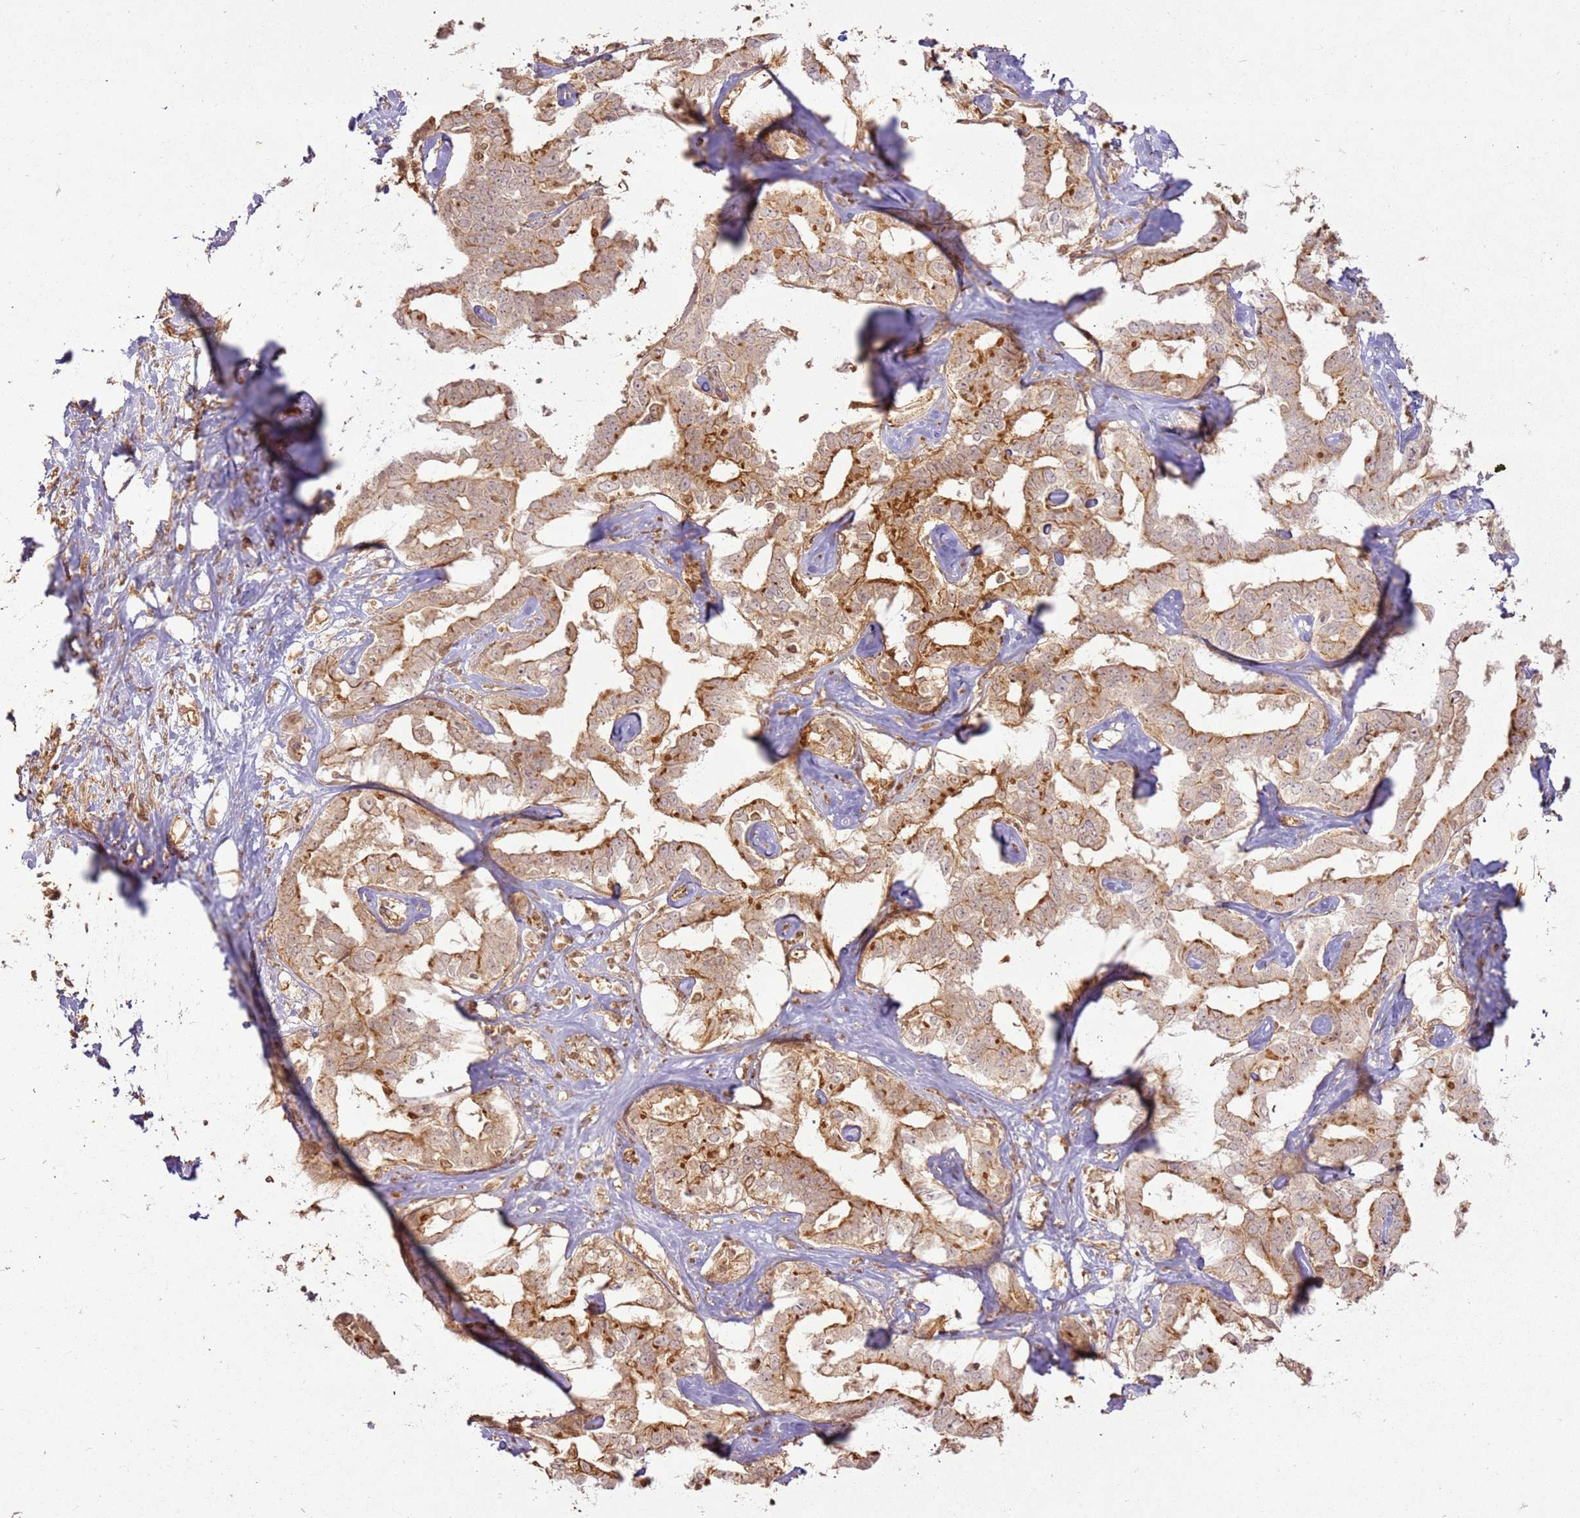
{"staining": {"intensity": "moderate", "quantity": "25%-75%", "location": "cytoplasmic/membranous"}, "tissue": "liver cancer", "cell_type": "Tumor cells", "image_type": "cancer", "snomed": [{"axis": "morphology", "description": "Cholangiocarcinoma"}, {"axis": "topography", "description": "Liver"}], "caption": "Liver cancer (cholangiocarcinoma) was stained to show a protein in brown. There is medium levels of moderate cytoplasmic/membranous positivity in approximately 25%-75% of tumor cells.", "gene": "ZNF776", "patient": {"sex": "male", "age": 59}}